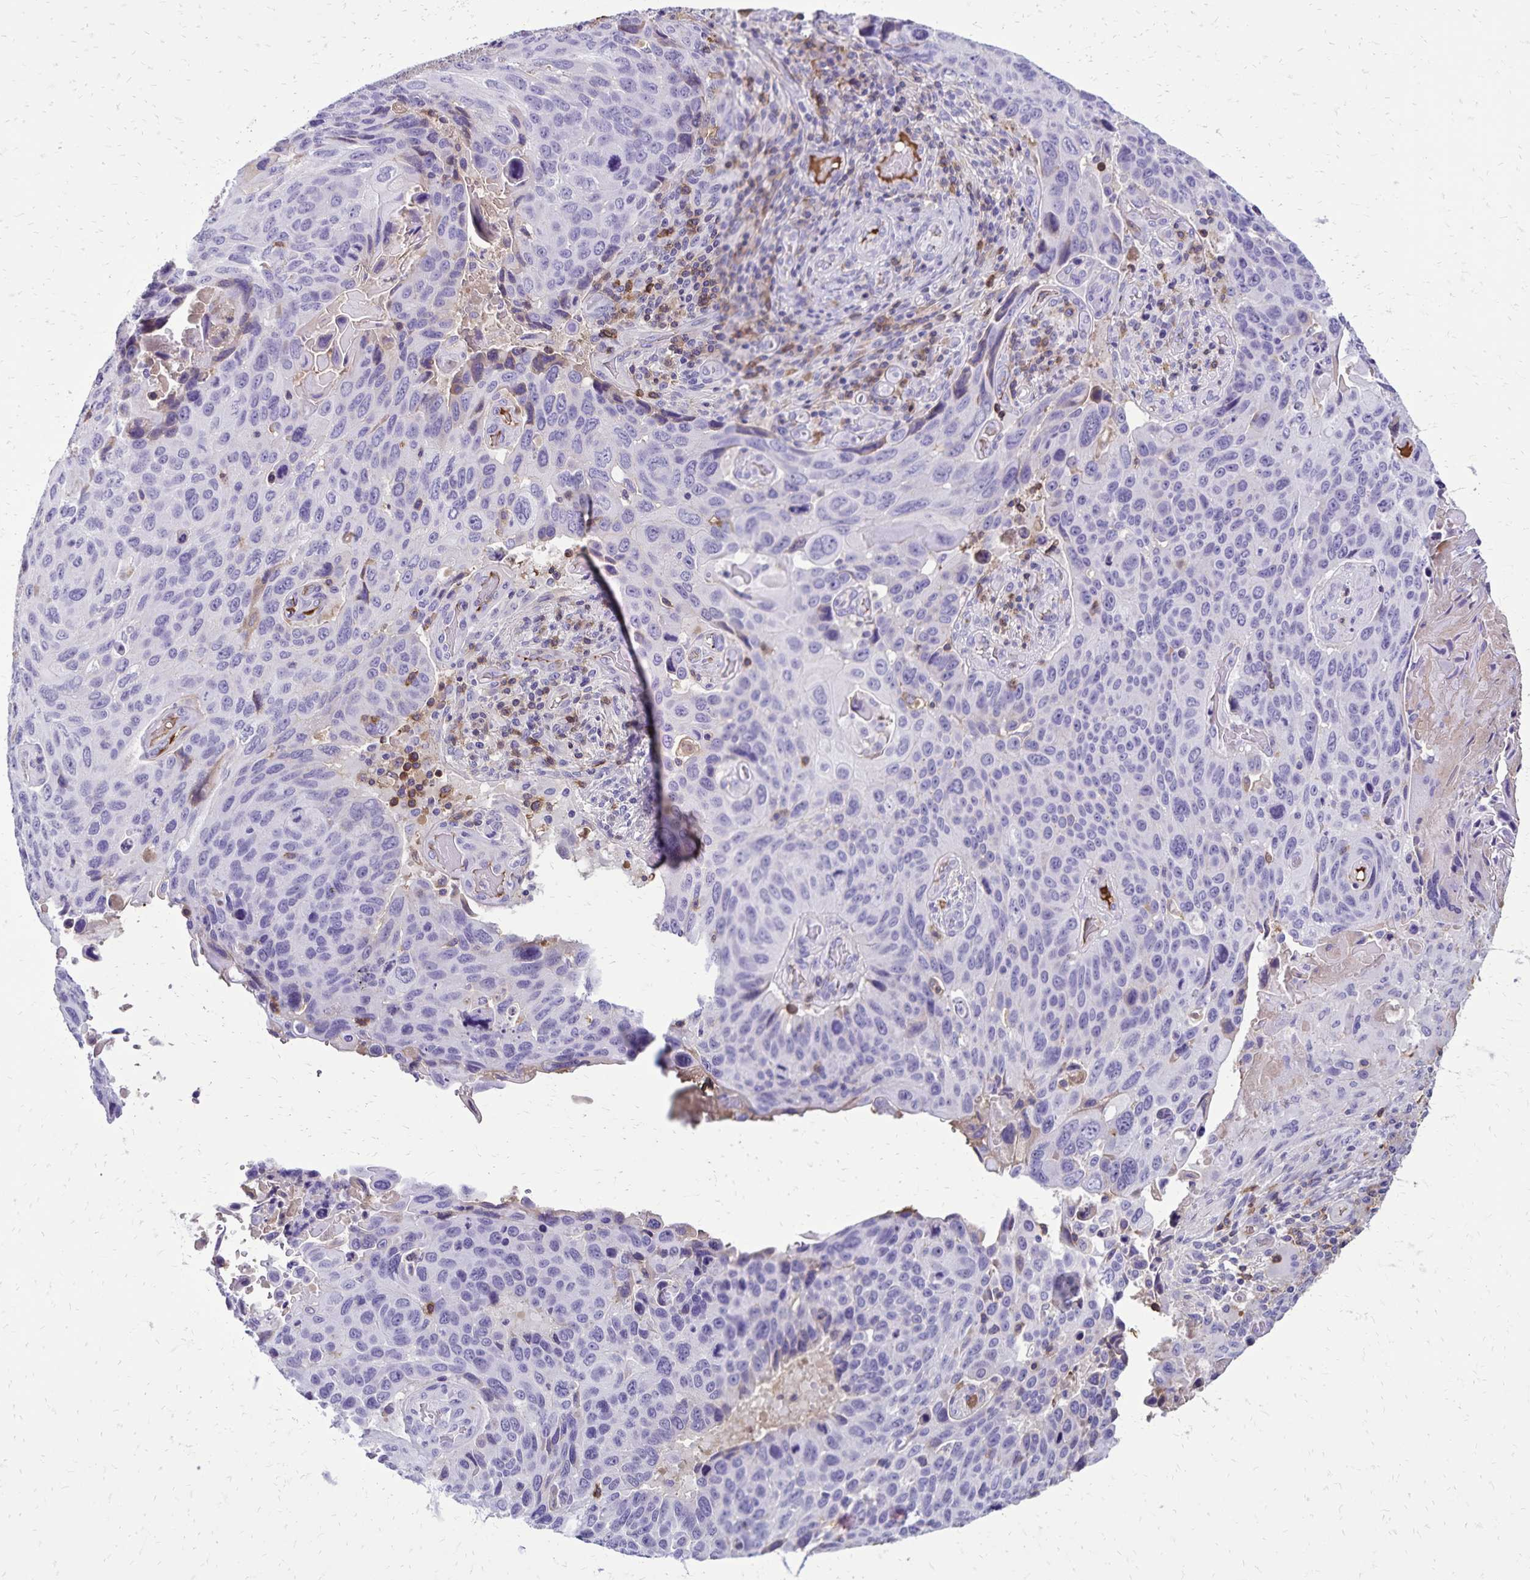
{"staining": {"intensity": "negative", "quantity": "none", "location": "none"}, "tissue": "lung cancer", "cell_type": "Tumor cells", "image_type": "cancer", "snomed": [{"axis": "morphology", "description": "Squamous cell carcinoma, NOS"}, {"axis": "topography", "description": "Lung"}], "caption": "Immunohistochemistry micrograph of neoplastic tissue: human lung cancer (squamous cell carcinoma) stained with DAB displays no significant protein positivity in tumor cells. (DAB IHC with hematoxylin counter stain).", "gene": "CD27", "patient": {"sex": "male", "age": 68}}